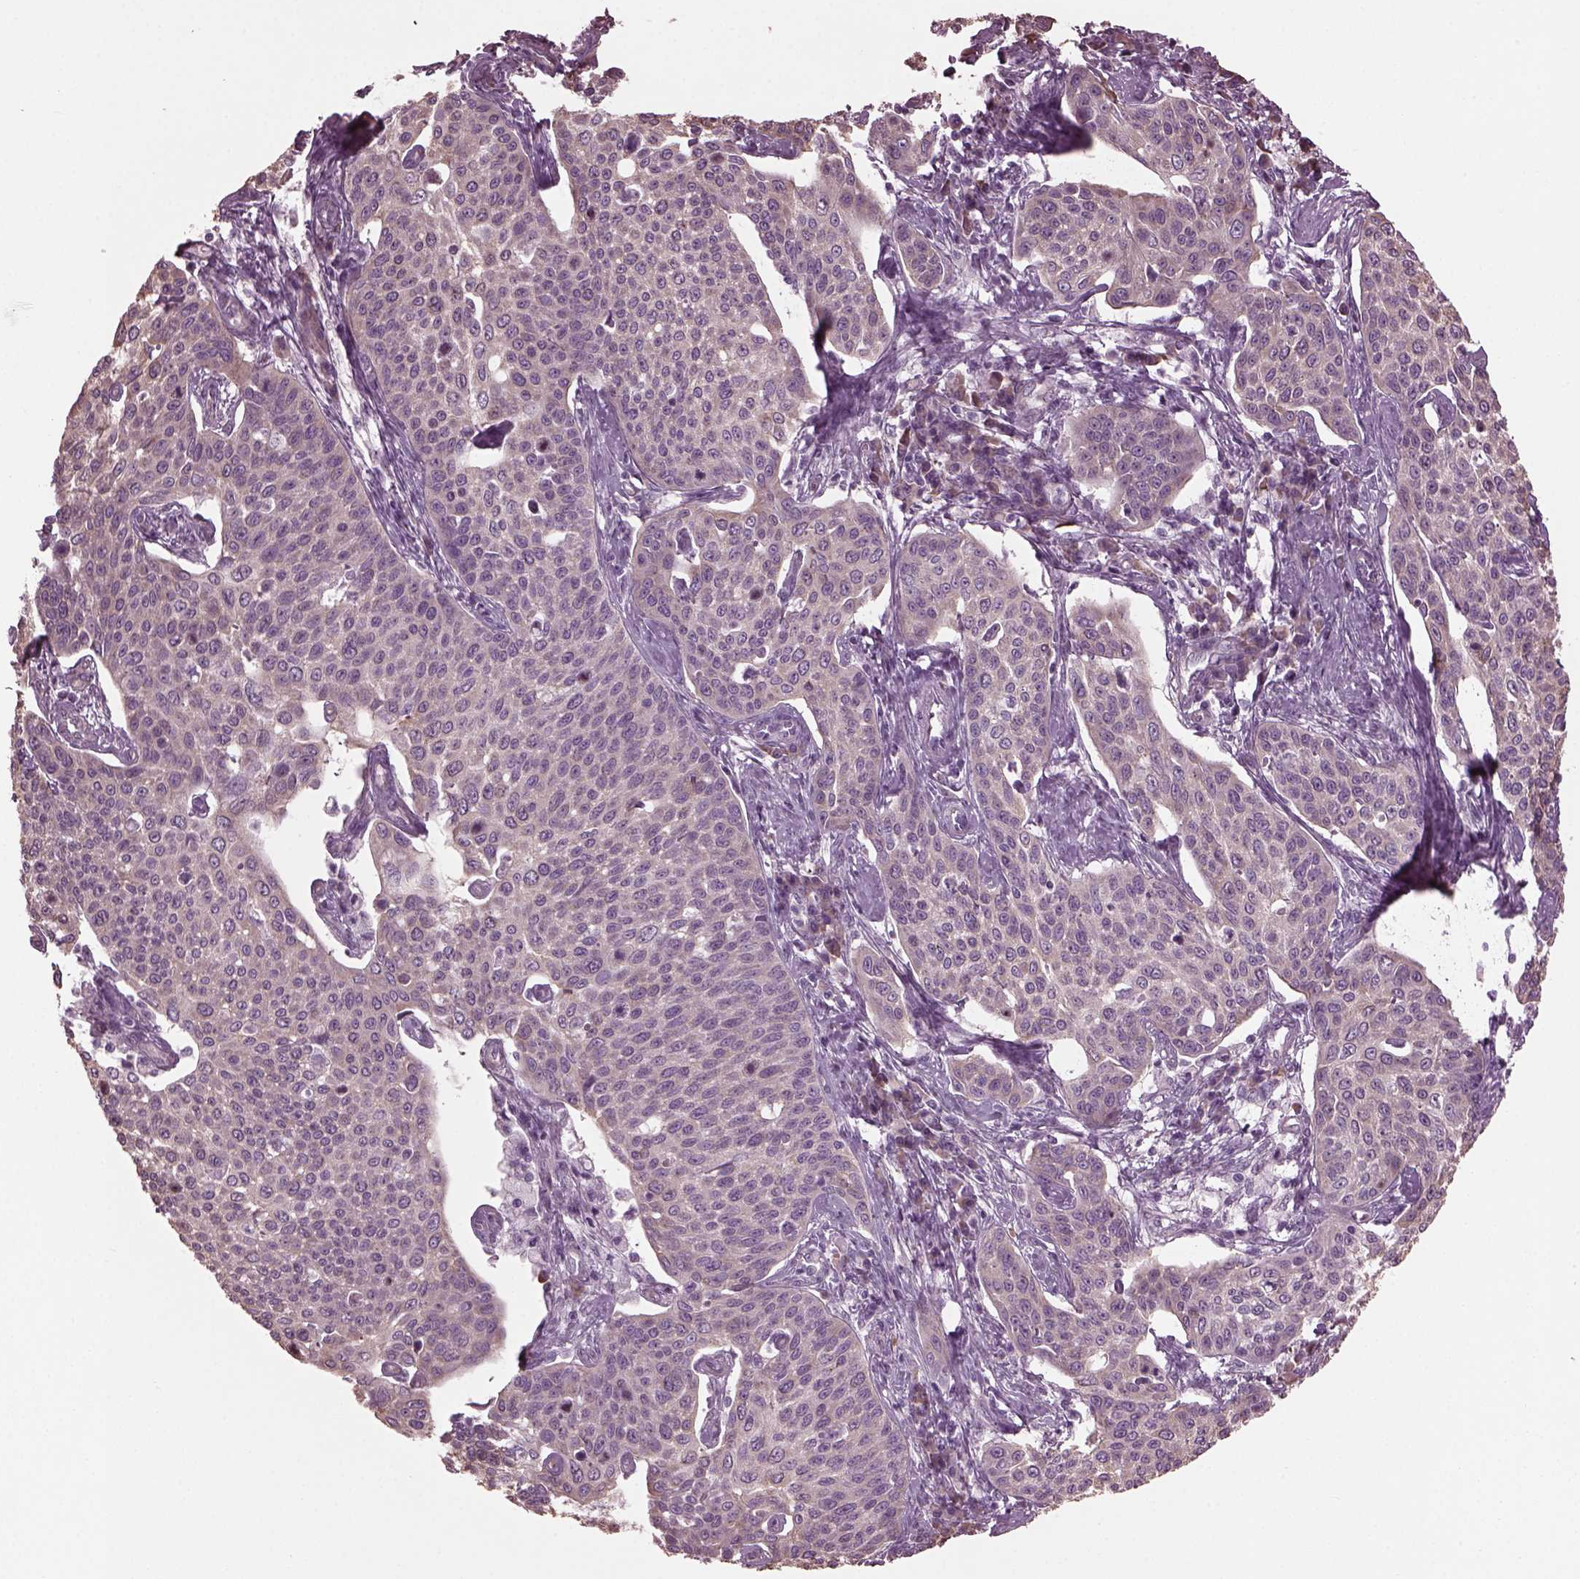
{"staining": {"intensity": "negative", "quantity": "none", "location": "none"}, "tissue": "cervical cancer", "cell_type": "Tumor cells", "image_type": "cancer", "snomed": [{"axis": "morphology", "description": "Squamous cell carcinoma, NOS"}, {"axis": "topography", "description": "Cervix"}], "caption": "A histopathology image of human cervical cancer is negative for staining in tumor cells.", "gene": "CABP5", "patient": {"sex": "female", "age": 34}}